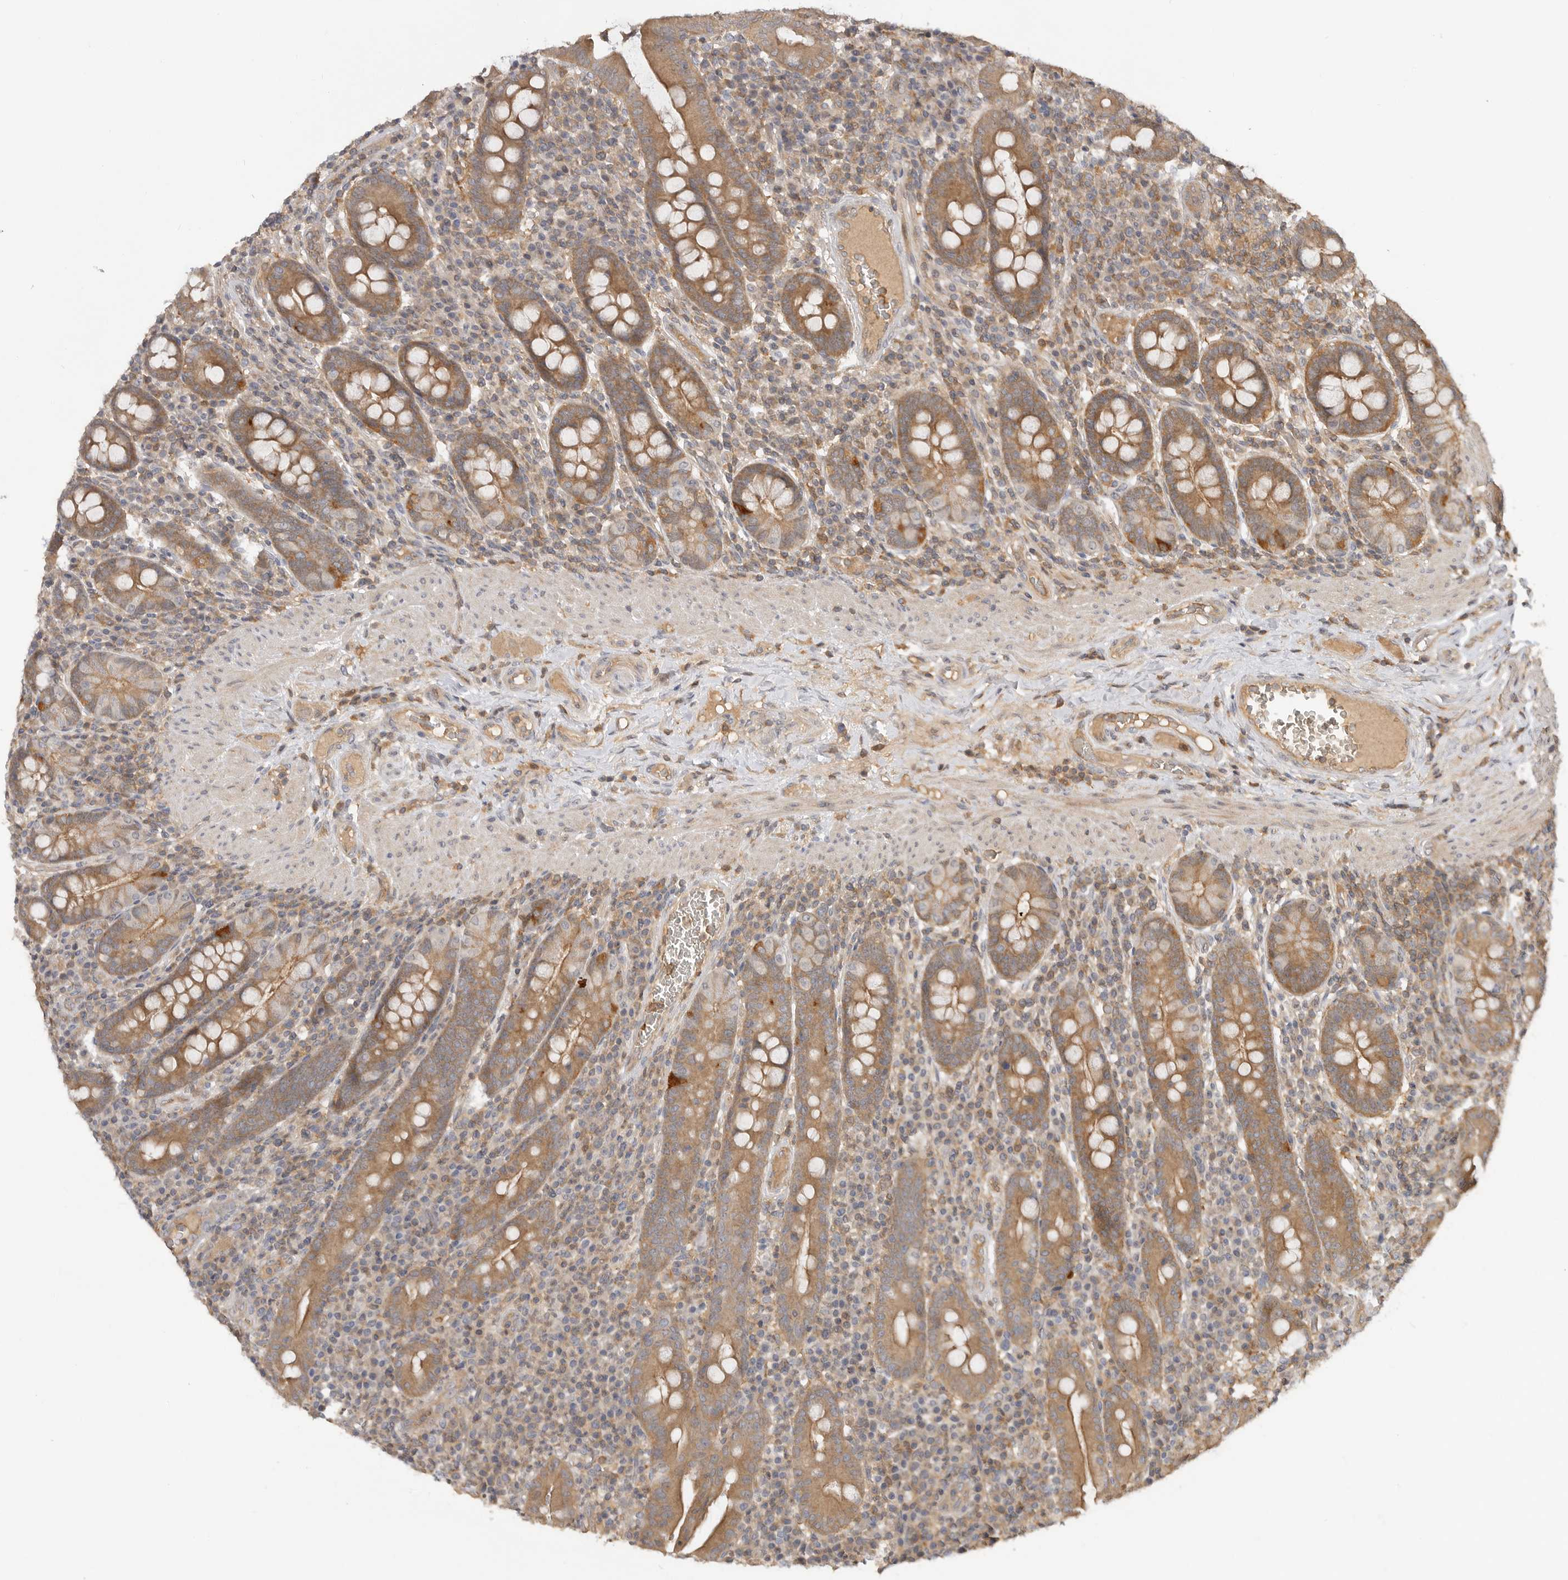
{"staining": {"intensity": "moderate", "quantity": ">75%", "location": "cytoplasmic/membranous"}, "tissue": "duodenum", "cell_type": "Glandular cells", "image_type": "normal", "snomed": [{"axis": "morphology", "description": "Normal tissue, NOS"}, {"axis": "morphology", "description": "Adenocarcinoma, NOS"}, {"axis": "topography", "description": "Pancreas"}, {"axis": "topography", "description": "Duodenum"}], "caption": "This is a micrograph of immunohistochemistry staining of benign duodenum, which shows moderate staining in the cytoplasmic/membranous of glandular cells.", "gene": "CLDN12", "patient": {"sex": "male", "age": 50}}